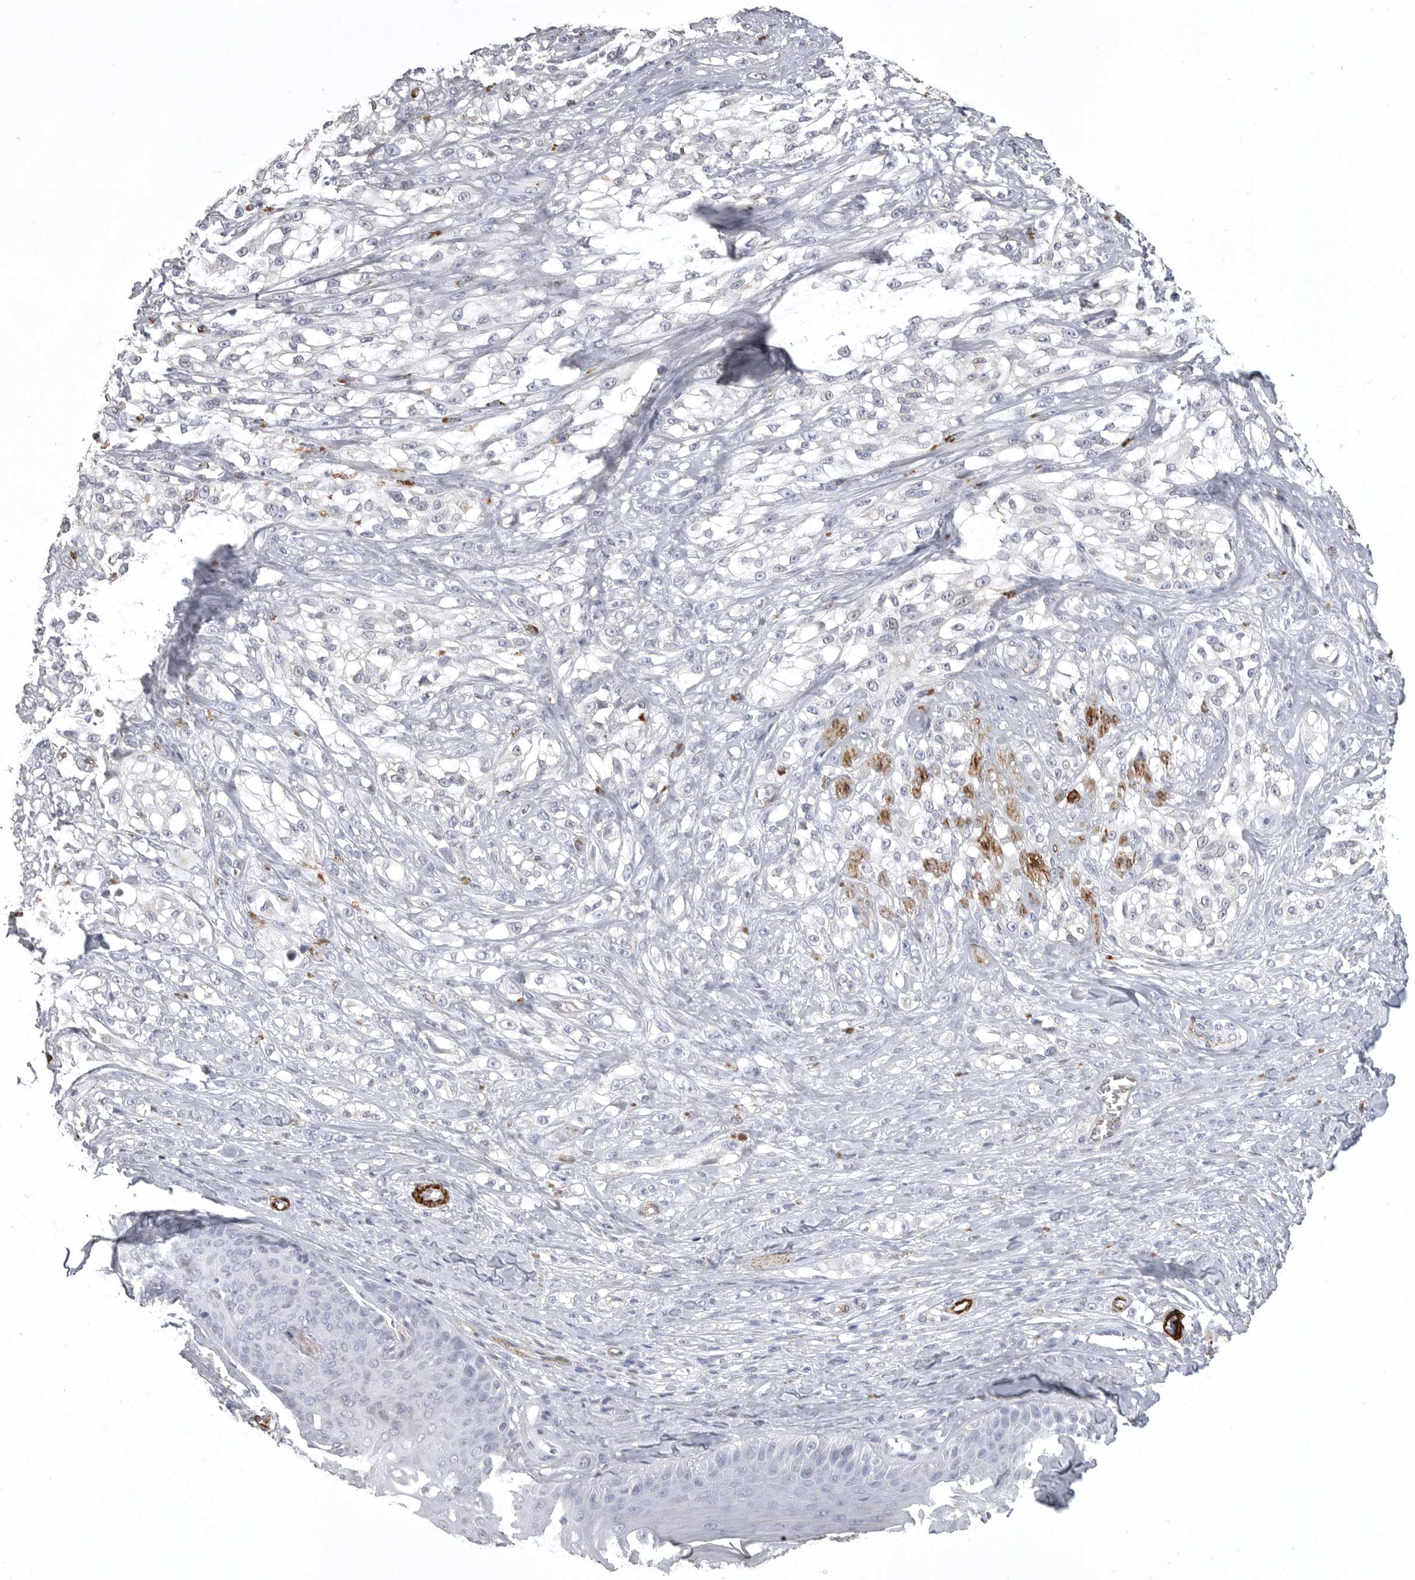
{"staining": {"intensity": "negative", "quantity": "none", "location": "none"}, "tissue": "melanoma", "cell_type": "Tumor cells", "image_type": "cancer", "snomed": [{"axis": "morphology", "description": "Malignant melanoma, NOS"}, {"axis": "topography", "description": "Skin of head"}], "caption": "The histopathology image demonstrates no significant expression in tumor cells of malignant melanoma.", "gene": "AOC3", "patient": {"sex": "male", "age": 83}}